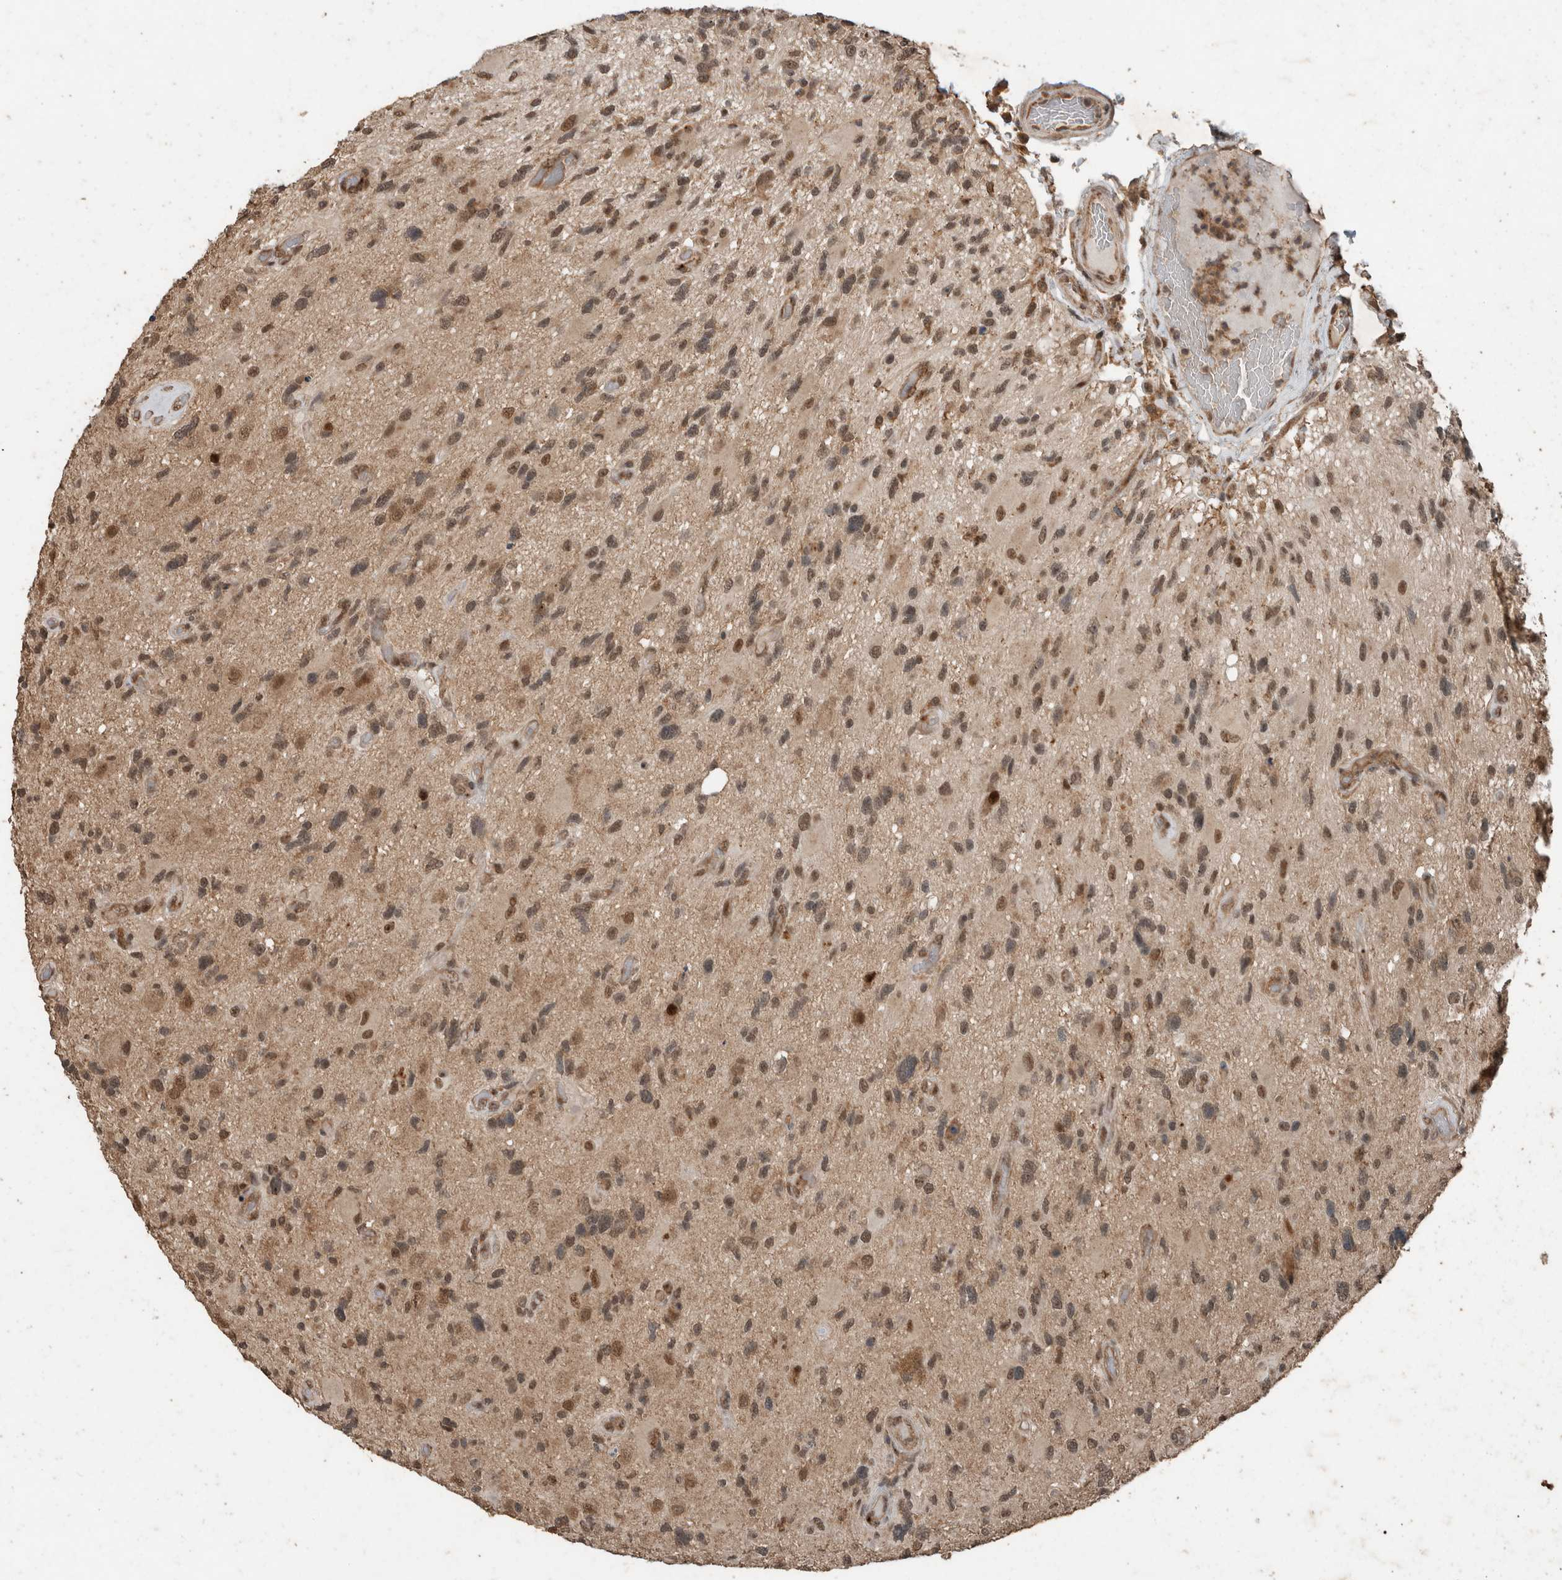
{"staining": {"intensity": "weak", "quantity": ">75%", "location": "cytoplasmic/membranous,nuclear"}, "tissue": "glioma", "cell_type": "Tumor cells", "image_type": "cancer", "snomed": [{"axis": "morphology", "description": "Glioma, malignant, High grade"}, {"axis": "topography", "description": "Brain"}], "caption": "Immunohistochemical staining of malignant glioma (high-grade) reveals weak cytoplasmic/membranous and nuclear protein expression in about >75% of tumor cells.", "gene": "MYO1E", "patient": {"sex": "male", "age": 33}}